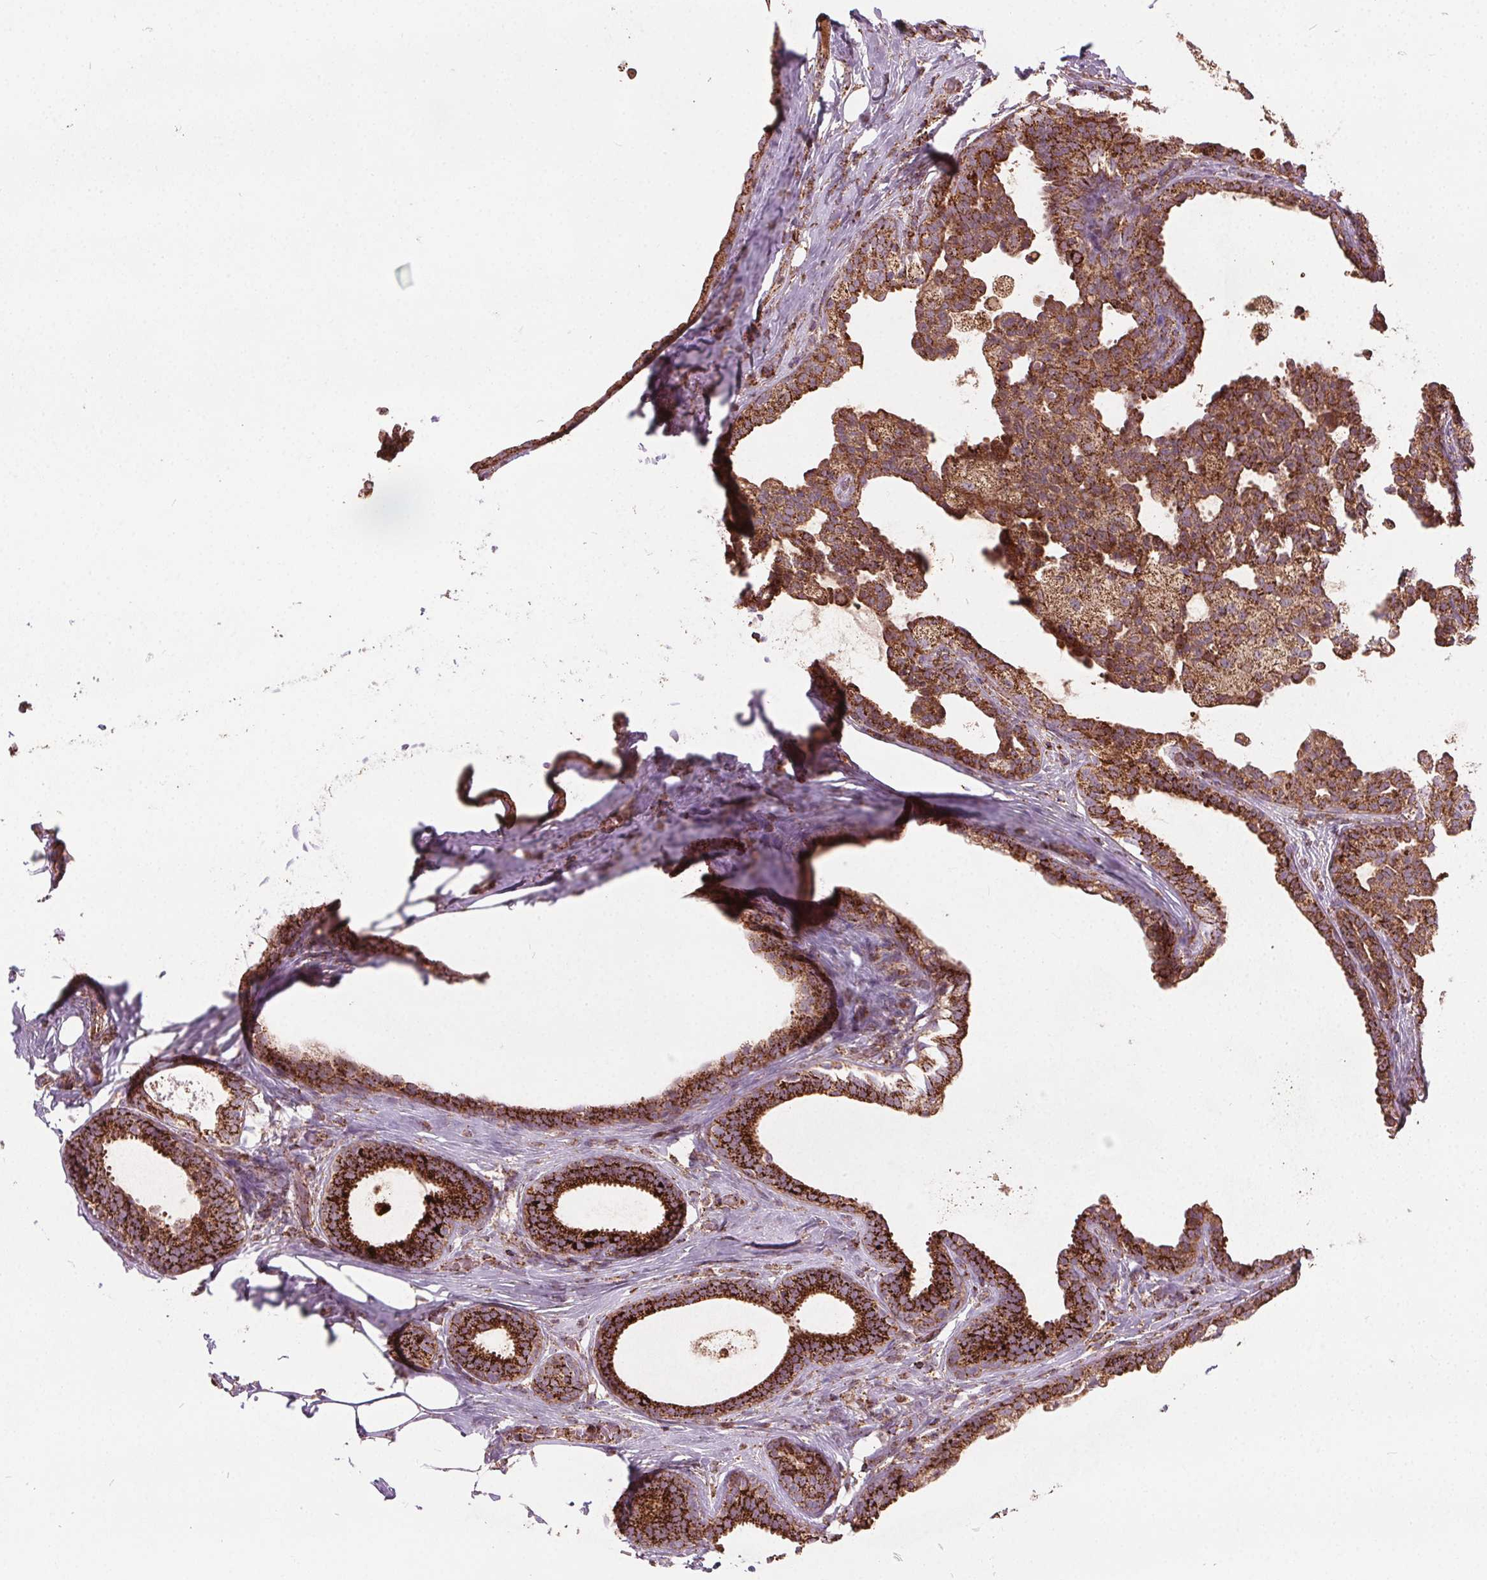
{"staining": {"intensity": "strong", "quantity": ">75%", "location": "cytoplasmic/membranous"}, "tissue": "breast cancer", "cell_type": "Tumor cells", "image_type": "cancer", "snomed": [{"axis": "morphology", "description": "Duct carcinoma"}, {"axis": "topography", "description": "Breast"}], "caption": "An image showing strong cytoplasmic/membranous expression in approximately >75% of tumor cells in breast cancer (infiltrating ductal carcinoma), as visualized by brown immunohistochemical staining.", "gene": "GOLT1B", "patient": {"sex": "female", "age": 59}}